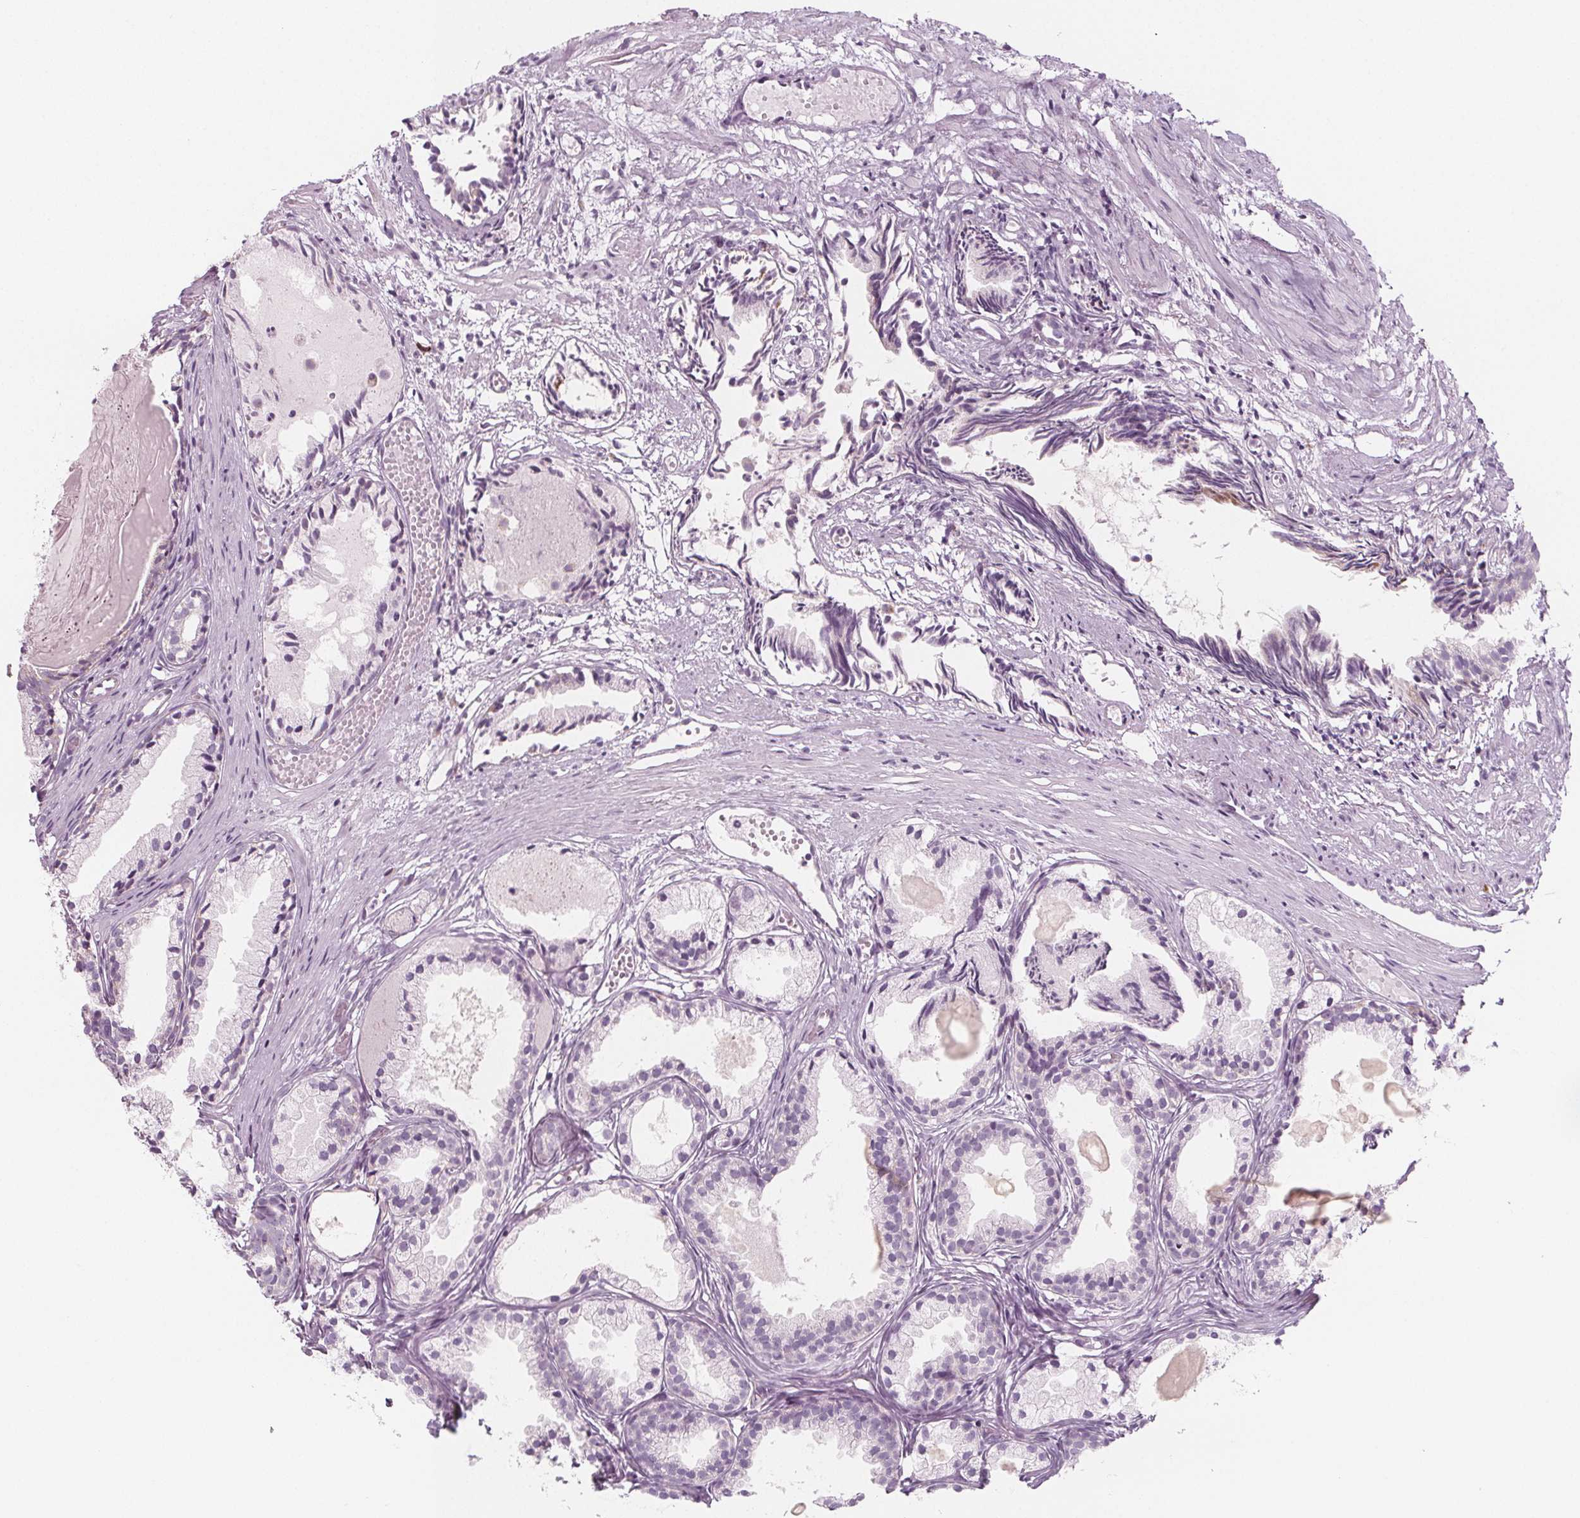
{"staining": {"intensity": "moderate", "quantity": "25%-75%", "location": "cytoplasmic/membranous"}, "tissue": "prostate cancer", "cell_type": "Tumor cells", "image_type": "cancer", "snomed": [{"axis": "morphology", "description": "Adenocarcinoma, High grade"}, {"axis": "topography", "description": "Prostate"}], "caption": "The immunohistochemical stain labels moderate cytoplasmic/membranous positivity in tumor cells of prostate cancer (high-grade adenocarcinoma) tissue.", "gene": "IL17C", "patient": {"sex": "male", "age": 81}}